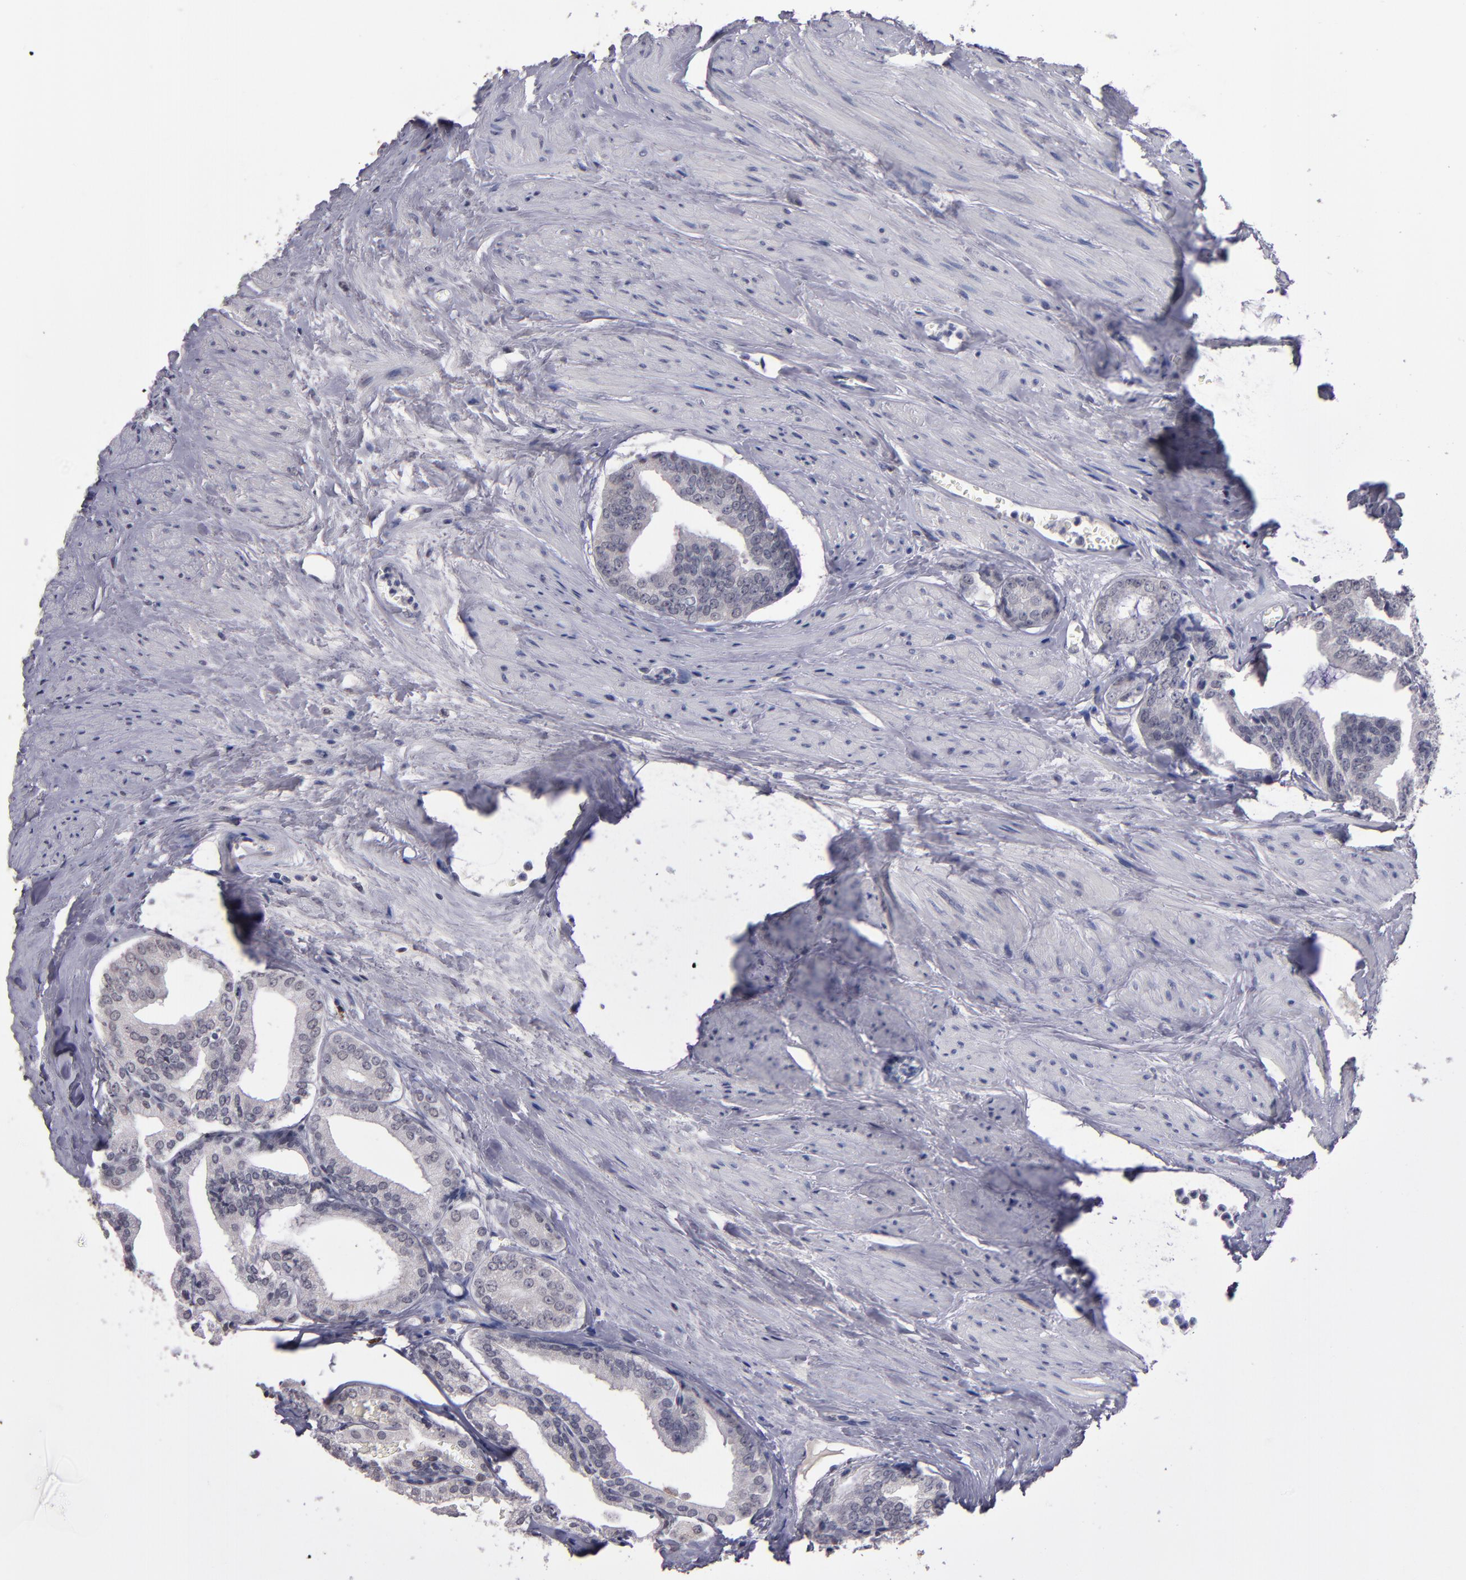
{"staining": {"intensity": "negative", "quantity": "none", "location": "none"}, "tissue": "prostate cancer", "cell_type": "Tumor cells", "image_type": "cancer", "snomed": [{"axis": "morphology", "description": "Adenocarcinoma, Medium grade"}, {"axis": "topography", "description": "Prostate"}], "caption": "The immunohistochemistry (IHC) photomicrograph has no significant staining in tumor cells of prostate cancer tissue.", "gene": "OTUB2", "patient": {"sex": "male", "age": 79}}